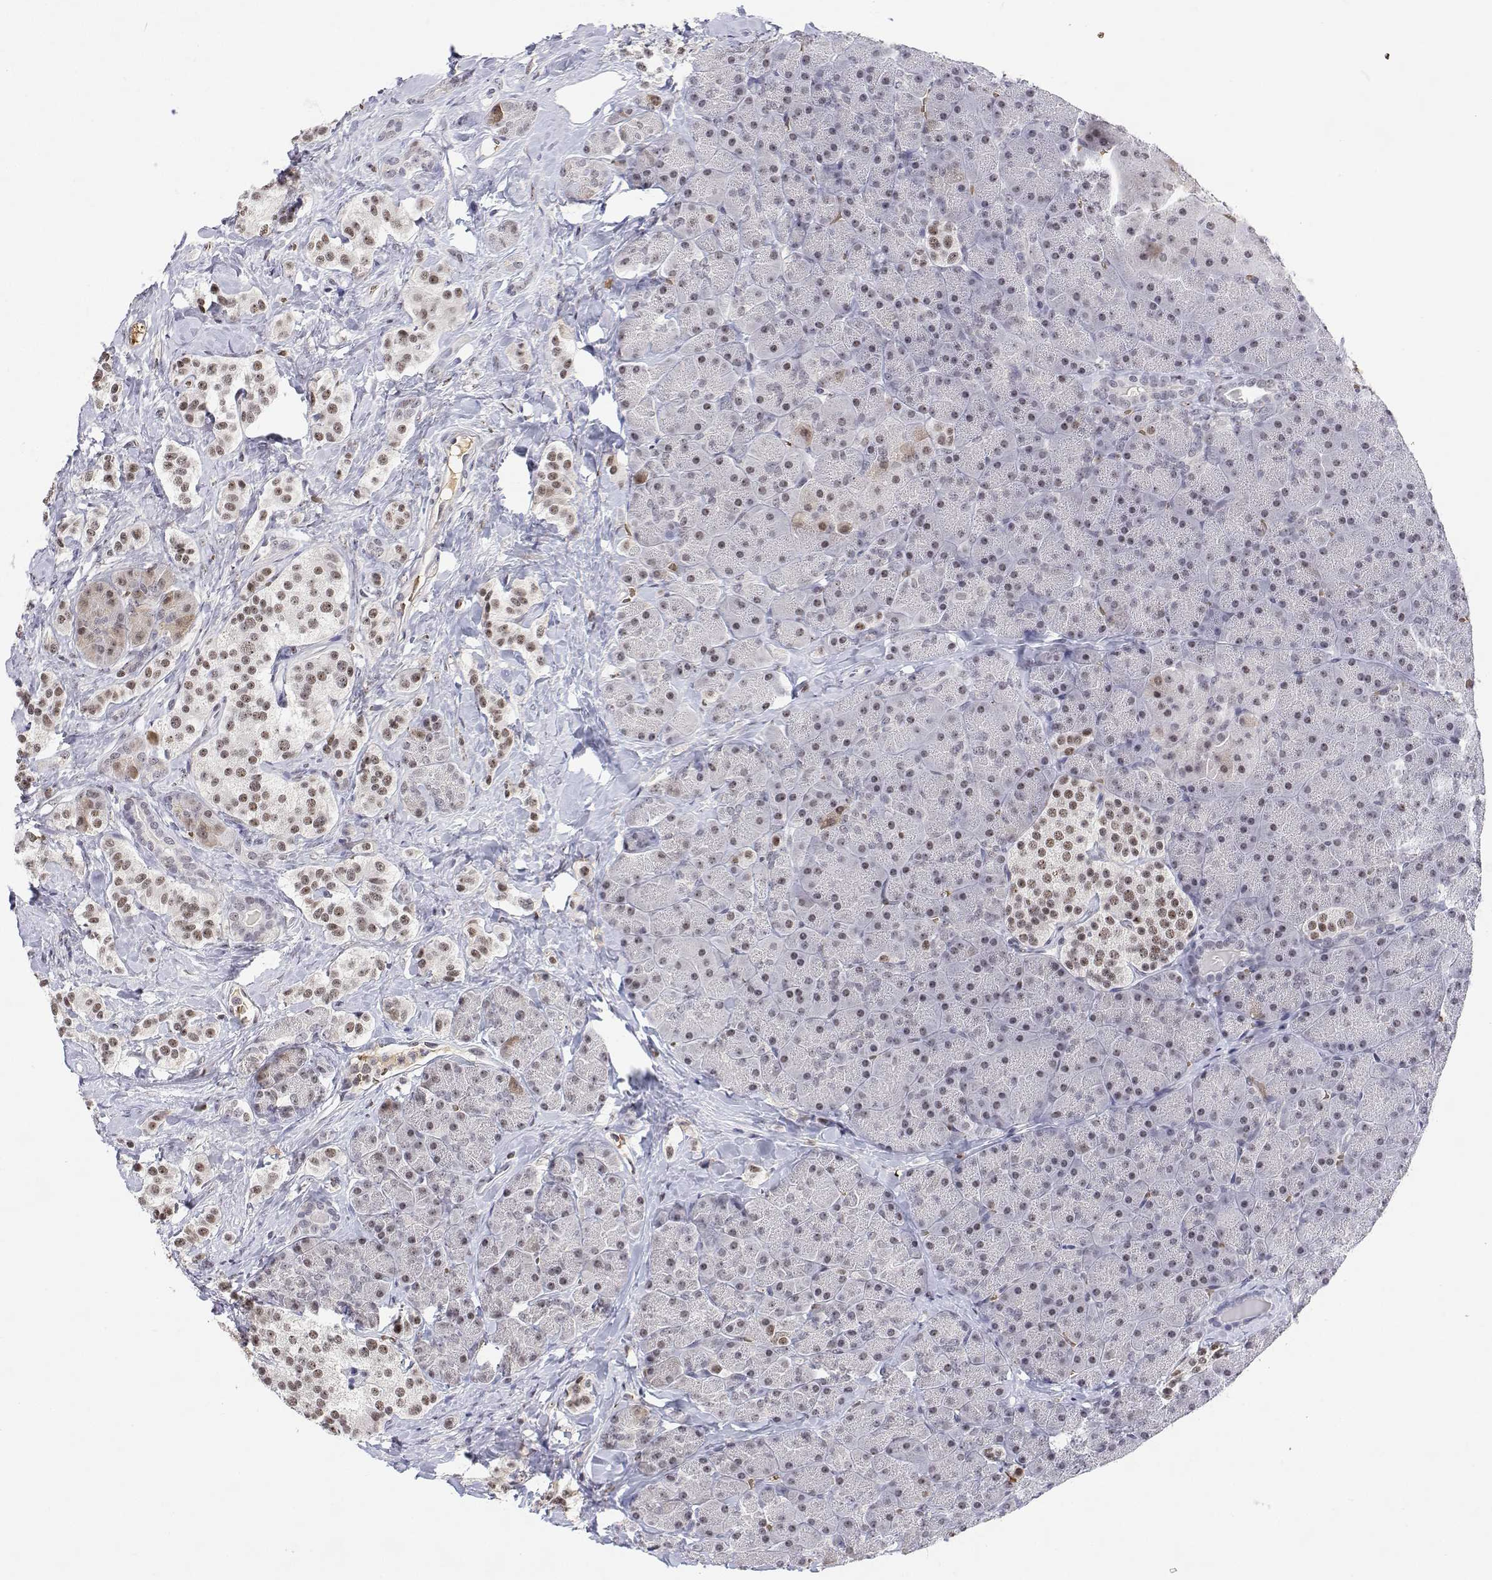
{"staining": {"intensity": "moderate", "quantity": ">75%", "location": "nuclear"}, "tissue": "carcinoid", "cell_type": "Tumor cells", "image_type": "cancer", "snomed": [{"axis": "morphology", "description": "Normal tissue, NOS"}, {"axis": "morphology", "description": "Carcinoid, malignant, NOS"}, {"axis": "topography", "description": "Pancreas"}], "caption": "This photomicrograph exhibits immunohistochemistry (IHC) staining of human carcinoid (malignant), with medium moderate nuclear expression in approximately >75% of tumor cells.", "gene": "ADAR", "patient": {"sex": "male", "age": 36}}